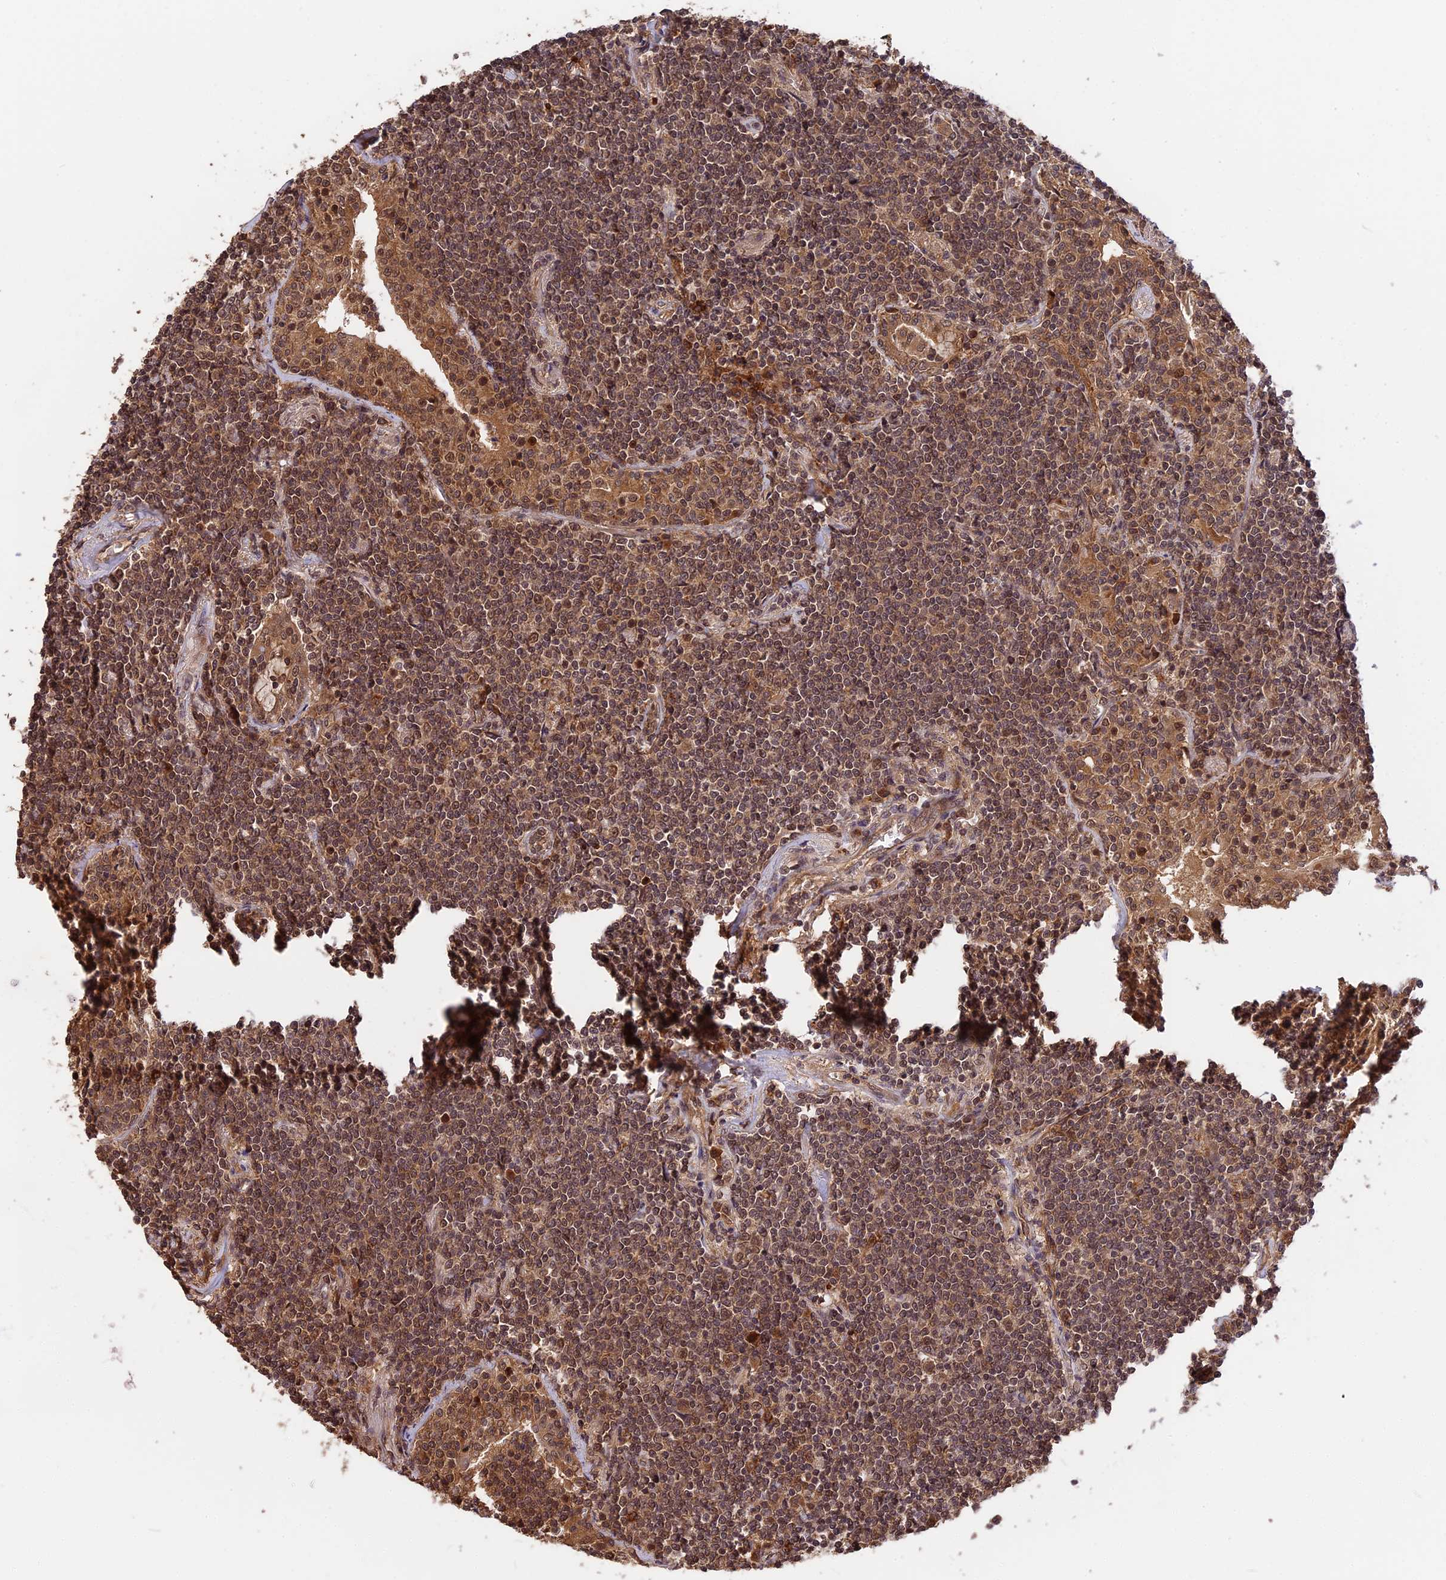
{"staining": {"intensity": "moderate", "quantity": ">75%", "location": "cytoplasmic/membranous,nuclear"}, "tissue": "lymphoma", "cell_type": "Tumor cells", "image_type": "cancer", "snomed": [{"axis": "morphology", "description": "Malignant lymphoma, non-Hodgkin's type, Low grade"}, {"axis": "topography", "description": "Lung"}], "caption": "IHC (DAB (3,3'-diaminobenzidine)) staining of human lymphoma demonstrates moderate cytoplasmic/membranous and nuclear protein positivity in approximately >75% of tumor cells. (Stains: DAB in brown, nuclei in blue, Microscopy: brightfield microscopy at high magnification).", "gene": "ESCO1", "patient": {"sex": "female", "age": 71}}